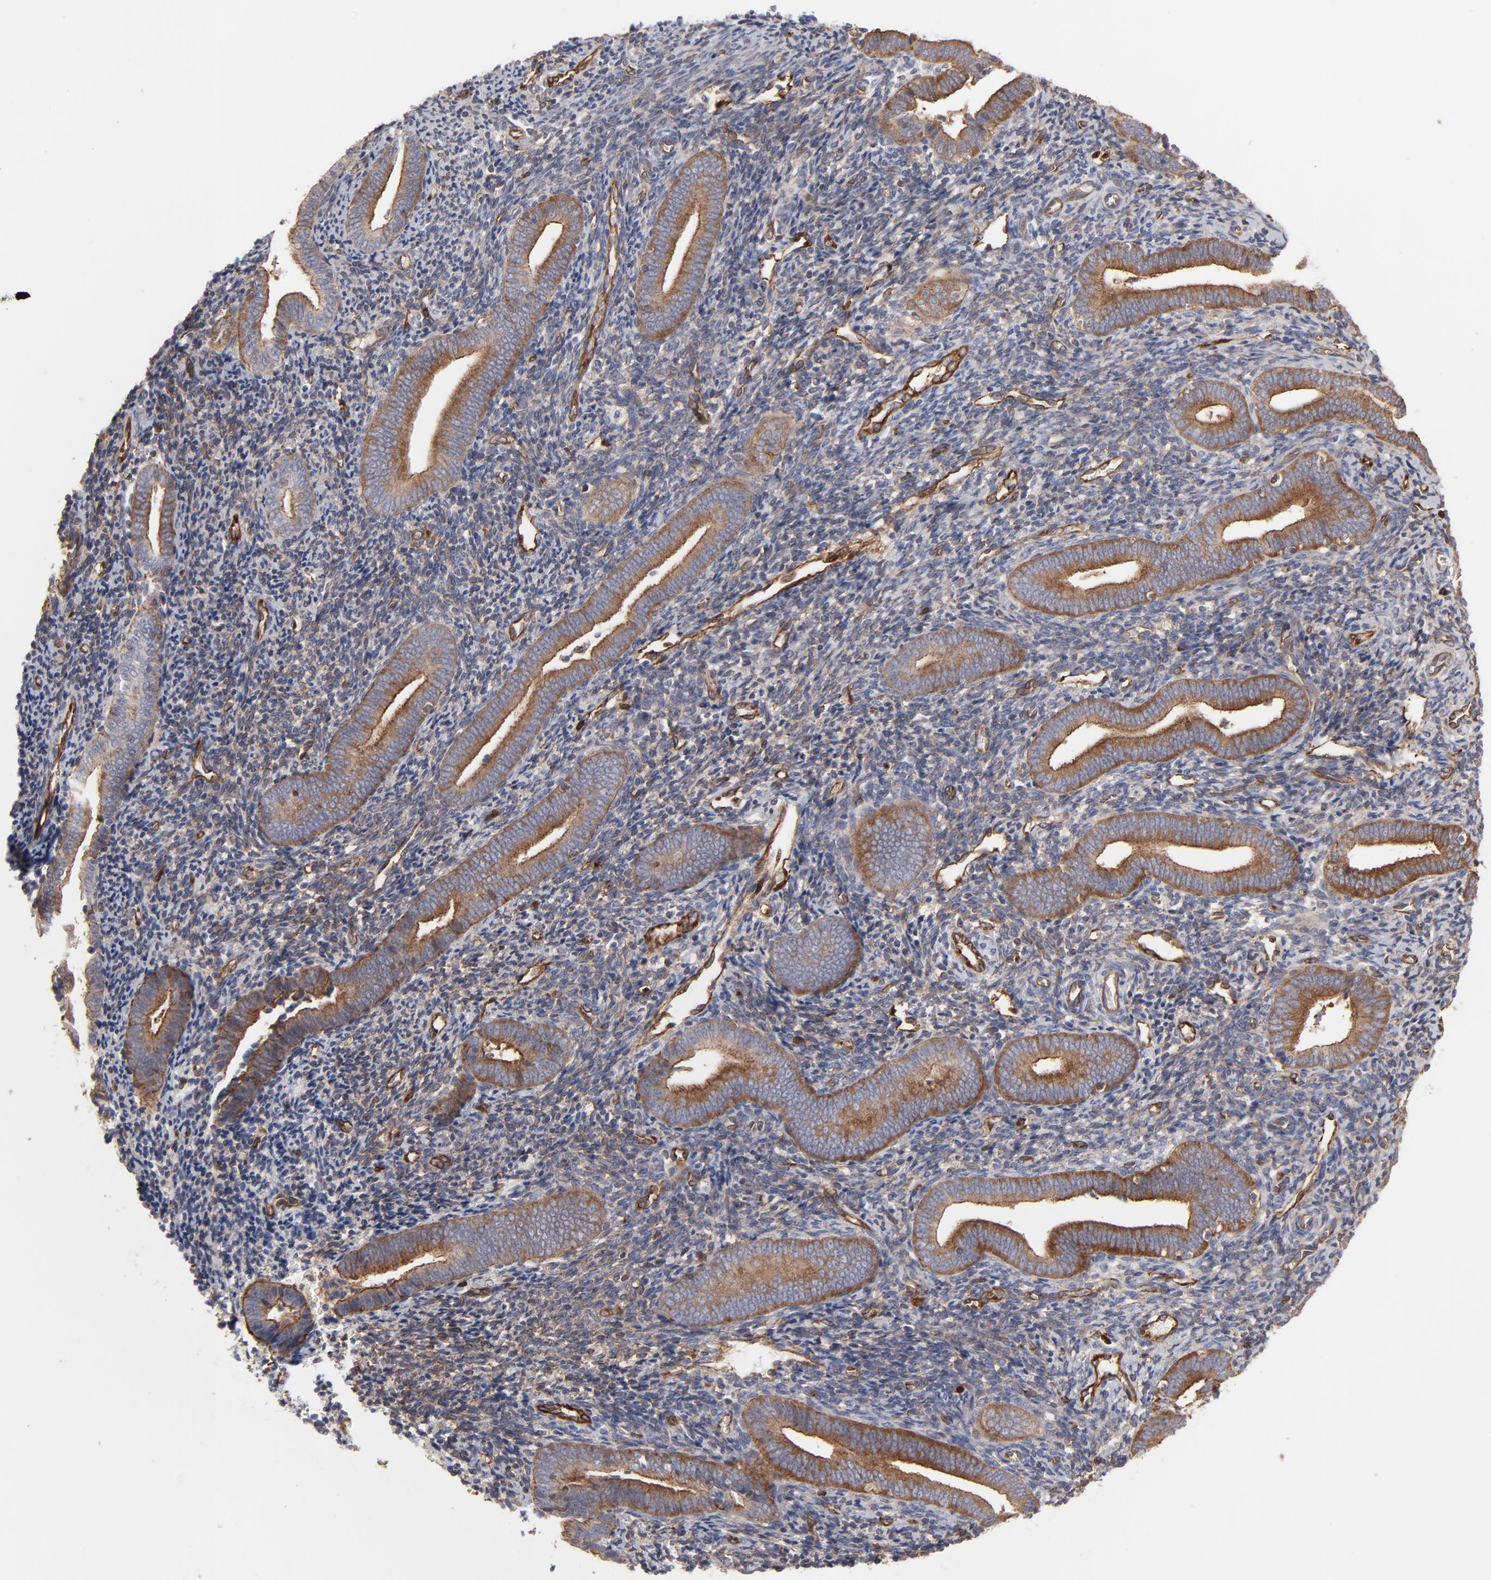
{"staining": {"intensity": "moderate", "quantity": "<25%", "location": "cytoplasmic/membranous"}, "tissue": "endometrium", "cell_type": "Cells in endometrial stroma", "image_type": "normal", "snomed": [{"axis": "morphology", "description": "Normal tissue, NOS"}, {"axis": "topography", "description": "Uterus"}, {"axis": "topography", "description": "Endometrium"}], "caption": "This is a histology image of immunohistochemistry (IHC) staining of benign endometrium, which shows moderate positivity in the cytoplasmic/membranous of cells in endometrial stroma.", "gene": "PXN", "patient": {"sex": "female", "age": 33}}